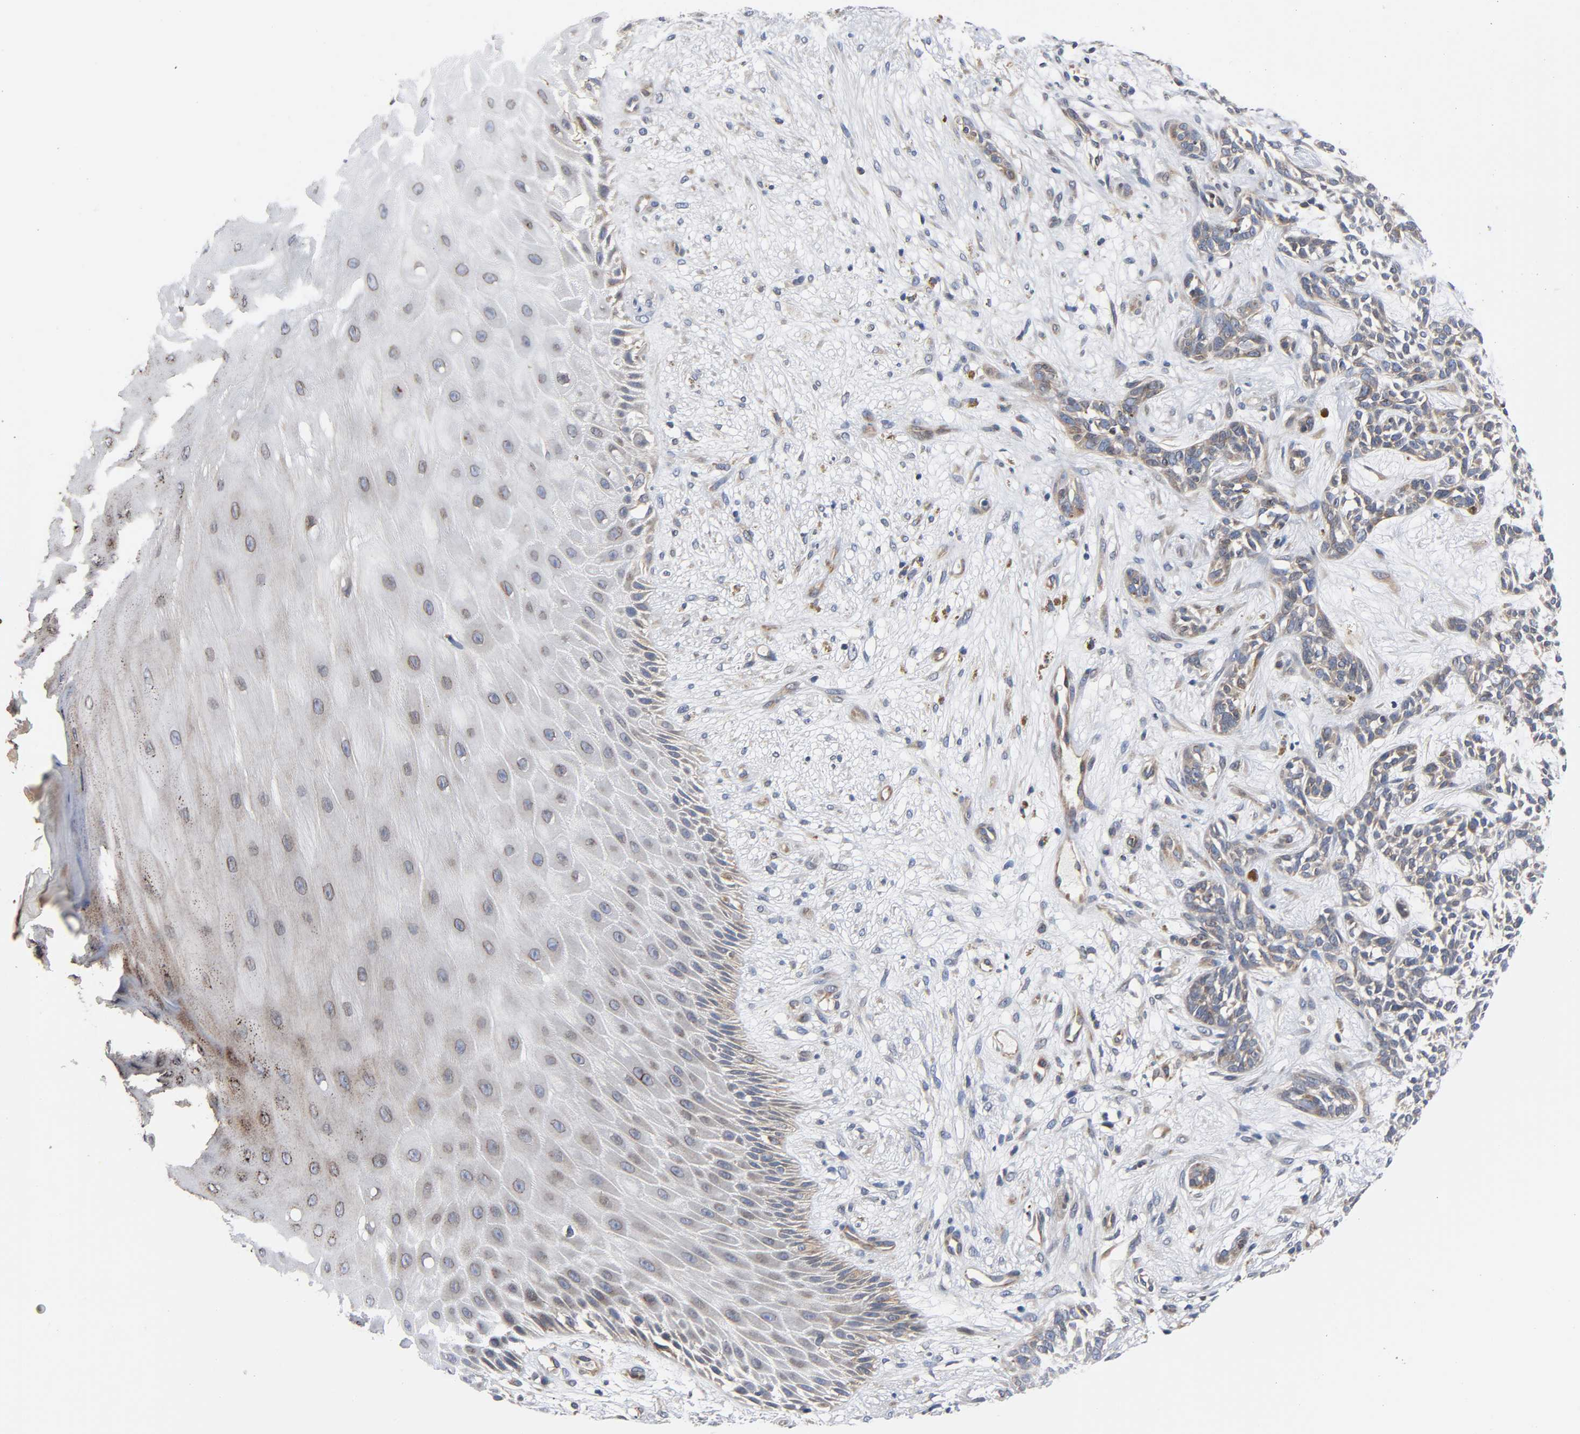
{"staining": {"intensity": "weak", "quantity": "<25%", "location": "cytoplasmic/membranous"}, "tissue": "skin cancer", "cell_type": "Tumor cells", "image_type": "cancer", "snomed": [{"axis": "morphology", "description": "Basal cell carcinoma"}, {"axis": "topography", "description": "Skin"}], "caption": "Protein analysis of basal cell carcinoma (skin) reveals no significant expression in tumor cells.", "gene": "ASB6", "patient": {"sex": "female", "age": 84}}